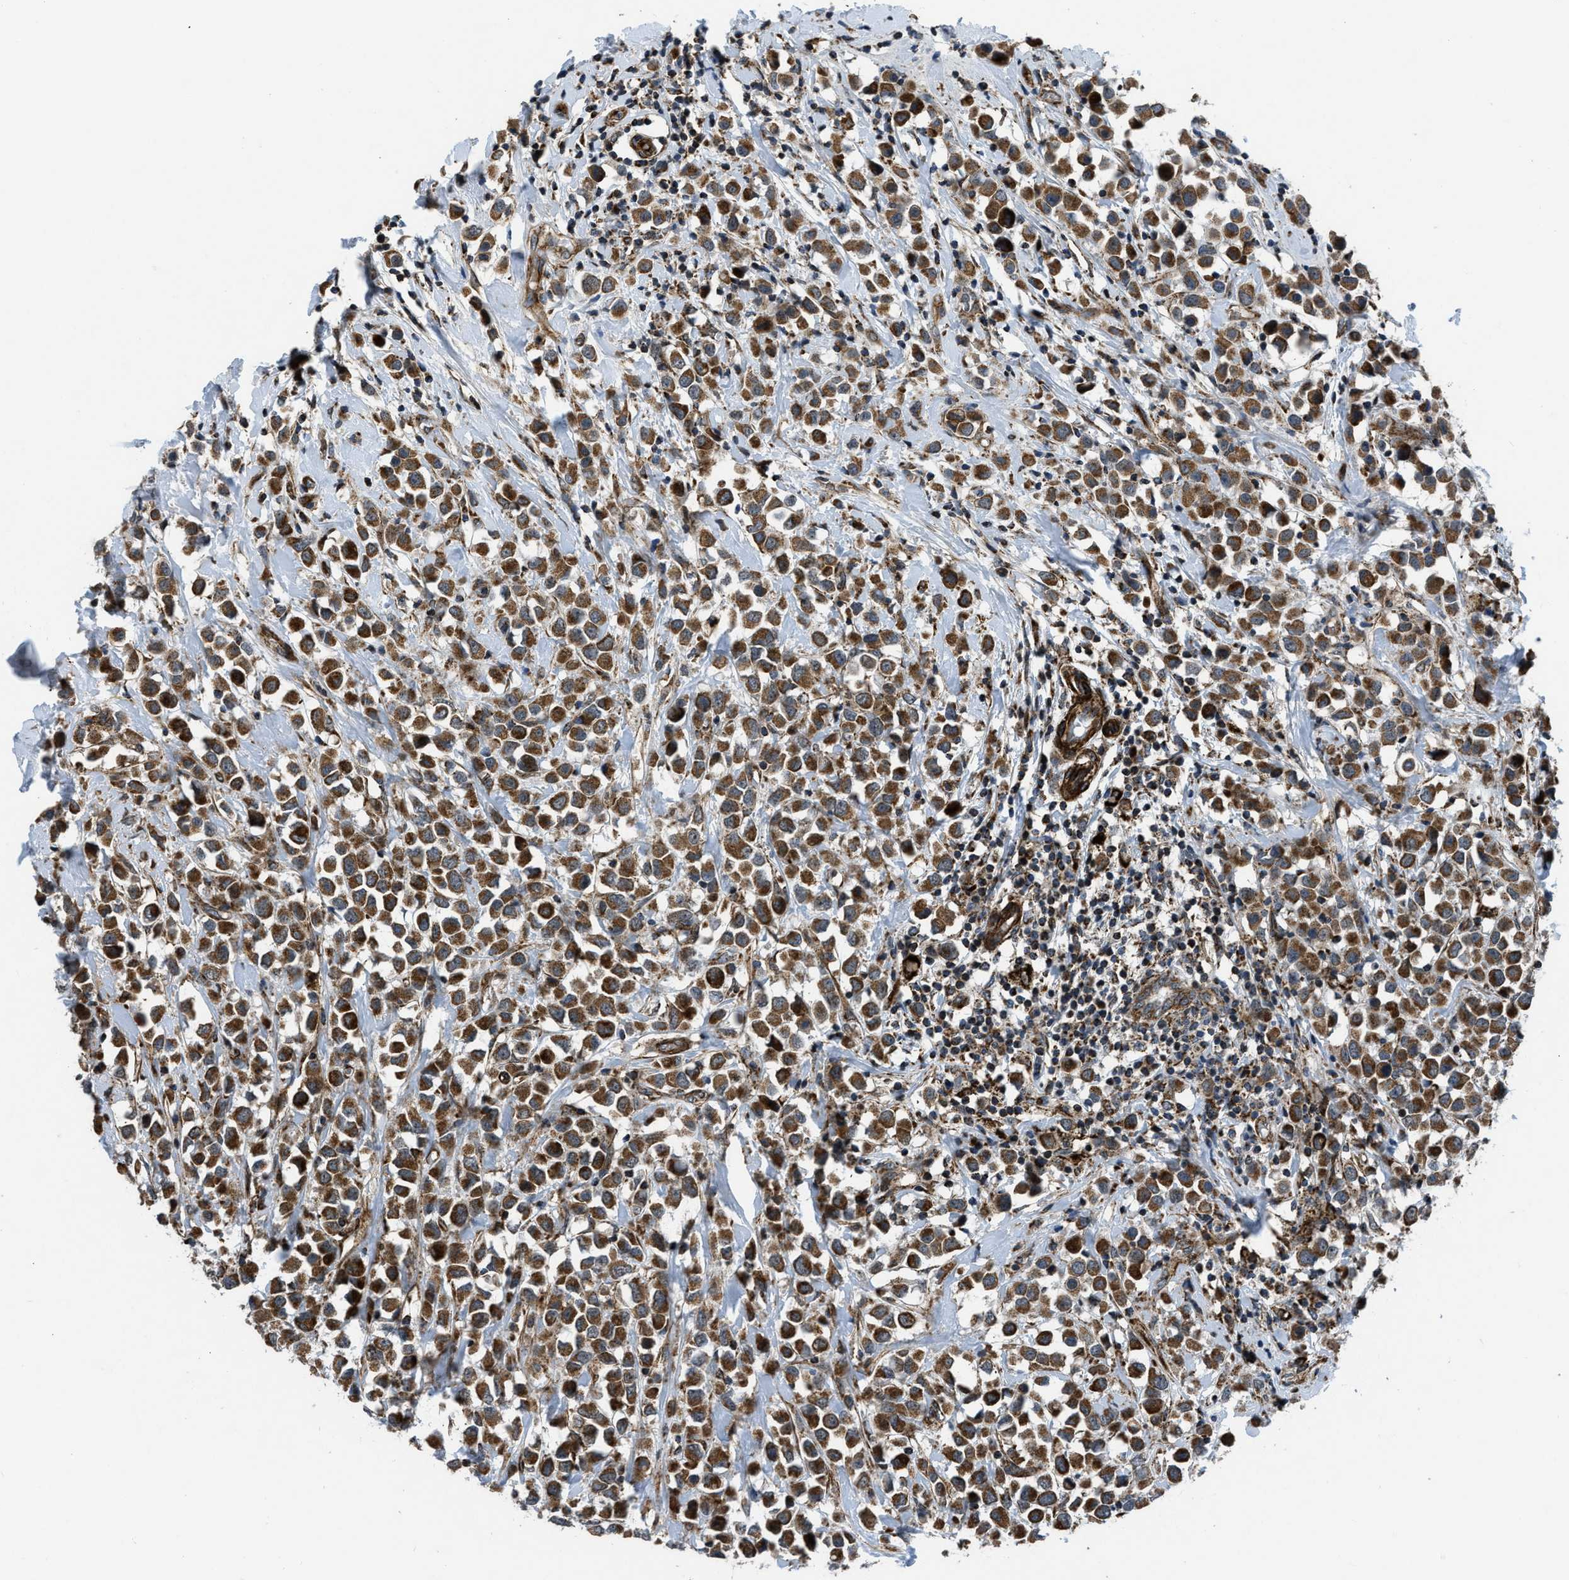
{"staining": {"intensity": "strong", "quantity": ">75%", "location": "cytoplasmic/membranous"}, "tissue": "breast cancer", "cell_type": "Tumor cells", "image_type": "cancer", "snomed": [{"axis": "morphology", "description": "Duct carcinoma"}, {"axis": "topography", "description": "Breast"}], "caption": "A photomicrograph of human breast invasive ductal carcinoma stained for a protein exhibits strong cytoplasmic/membranous brown staining in tumor cells.", "gene": "GSDME", "patient": {"sex": "female", "age": 61}}